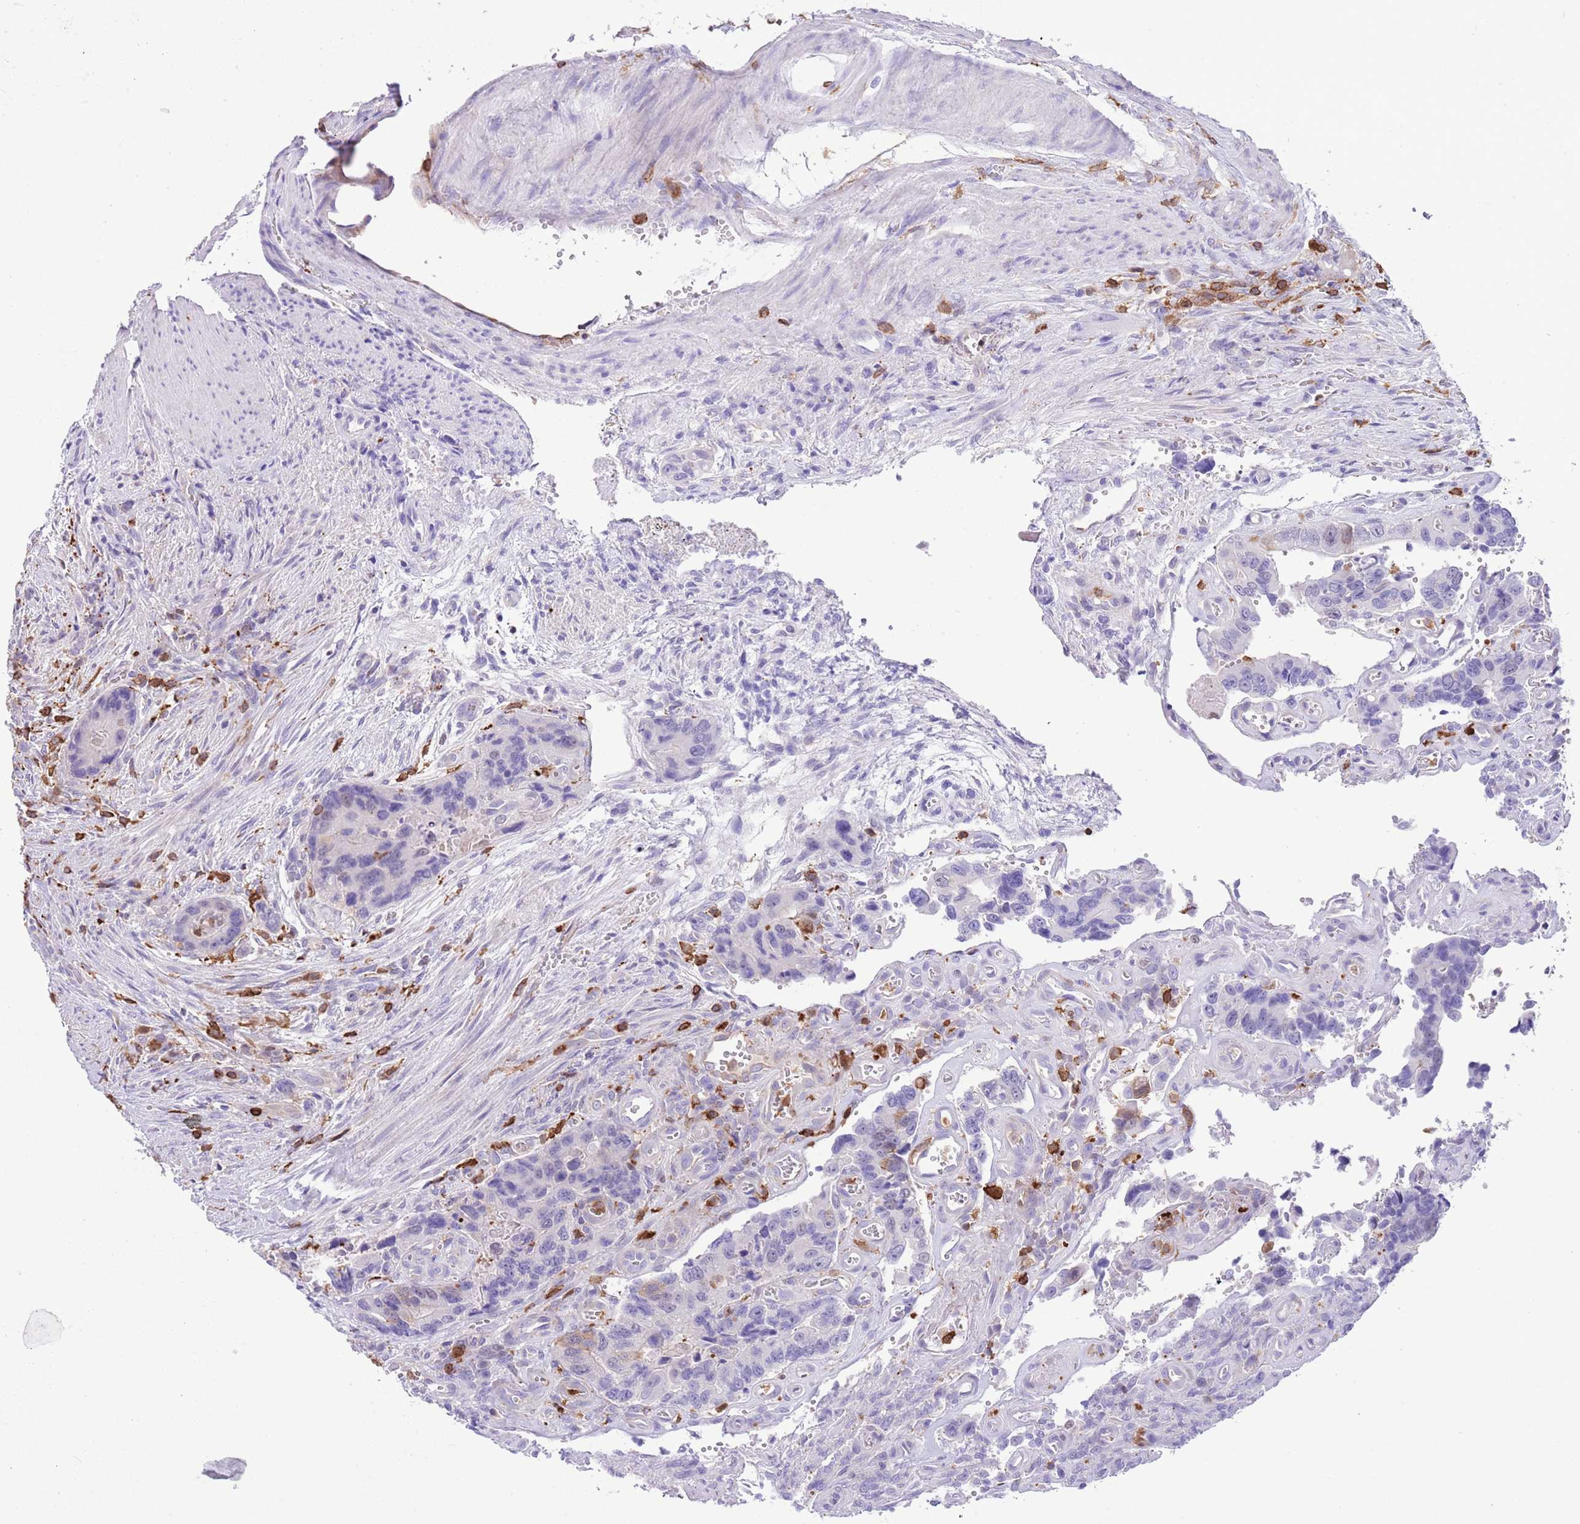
{"staining": {"intensity": "negative", "quantity": "none", "location": "none"}, "tissue": "colorectal cancer", "cell_type": "Tumor cells", "image_type": "cancer", "snomed": [{"axis": "morphology", "description": "Adenocarcinoma, NOS"}, {"axis": "topography", "description": "Colon"}], "caption": "Immunohistochemistry (IHC) histopathology image of neoplastic tissue: human adenocarcinoma (colorectal) stained with DAB exhibits no significant protein staining in tumor cells.", "gene": "EFHD2", "patient": {"sex": "male", "age": 84}}